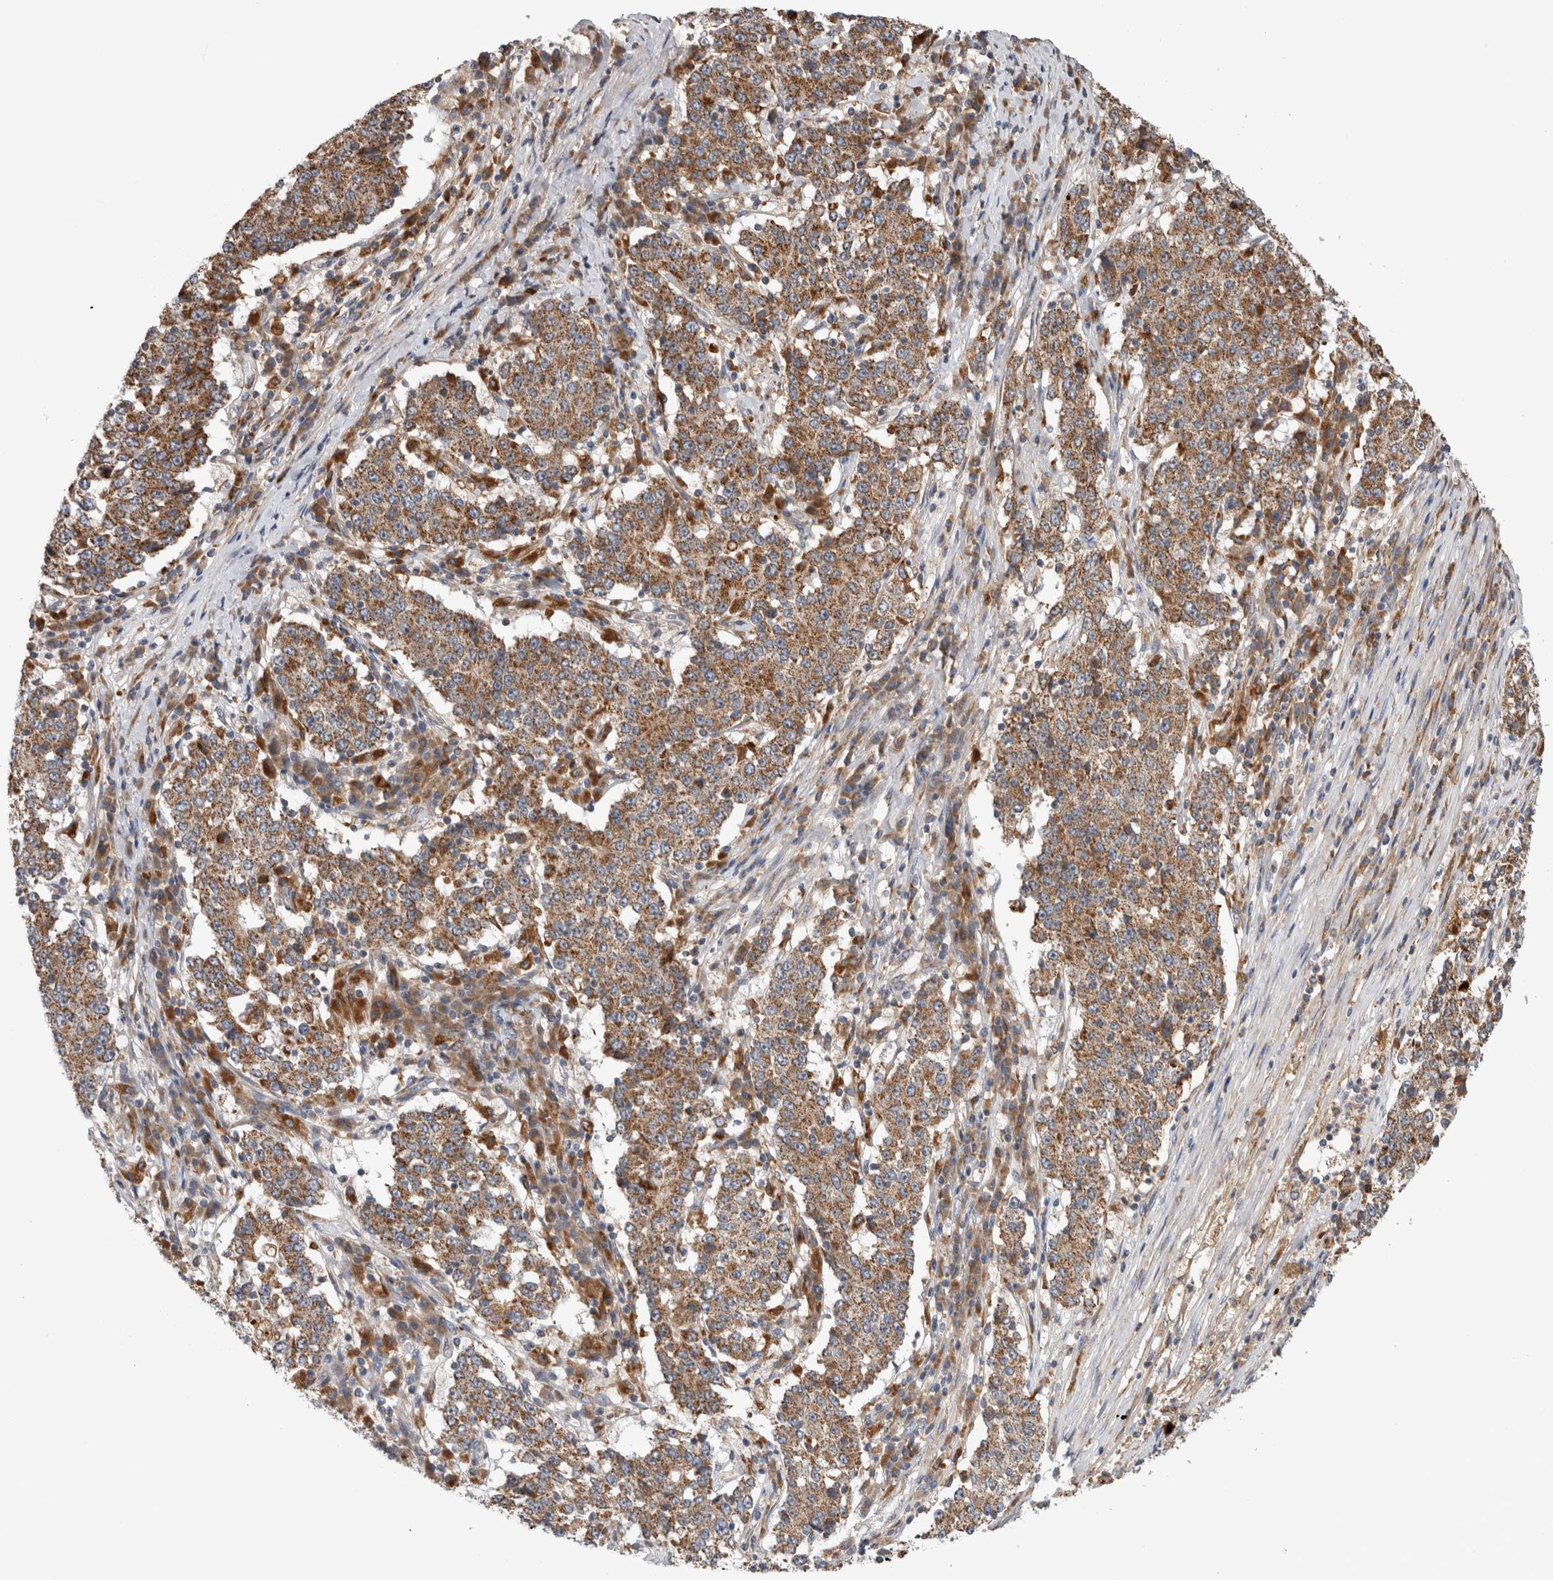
{"staining": {"intensity": "moderate", "quantity": ">75%", "location": "cytoplasmic/membranous"}, "tissue": "stomach cancer", "cell_type": "Tumor cells", "image_type": "cancer", "snomed": [{"axis": "morphology", "description": "Adenocarcinoma, NOS"}, {"axis": "topography", "description": "Stomach"}], "caption": "Immunohistochemistry (IHC) staining of stomach cancer (adenocarcinoma), which exhibits medium levels of moderate cytoplasmic/membranous positivity in approximately >75% of tumor cells indicating moderate cytoplasmic/membranous protein staining. The staining was performed using DAB (3,3'-diaminobenzidine) (brown) for protein detection and nuclei were counterstained in hematoxylin (blue).", "gene": "ADGRL3", "patient": {"sex": "male", "age": 59}}